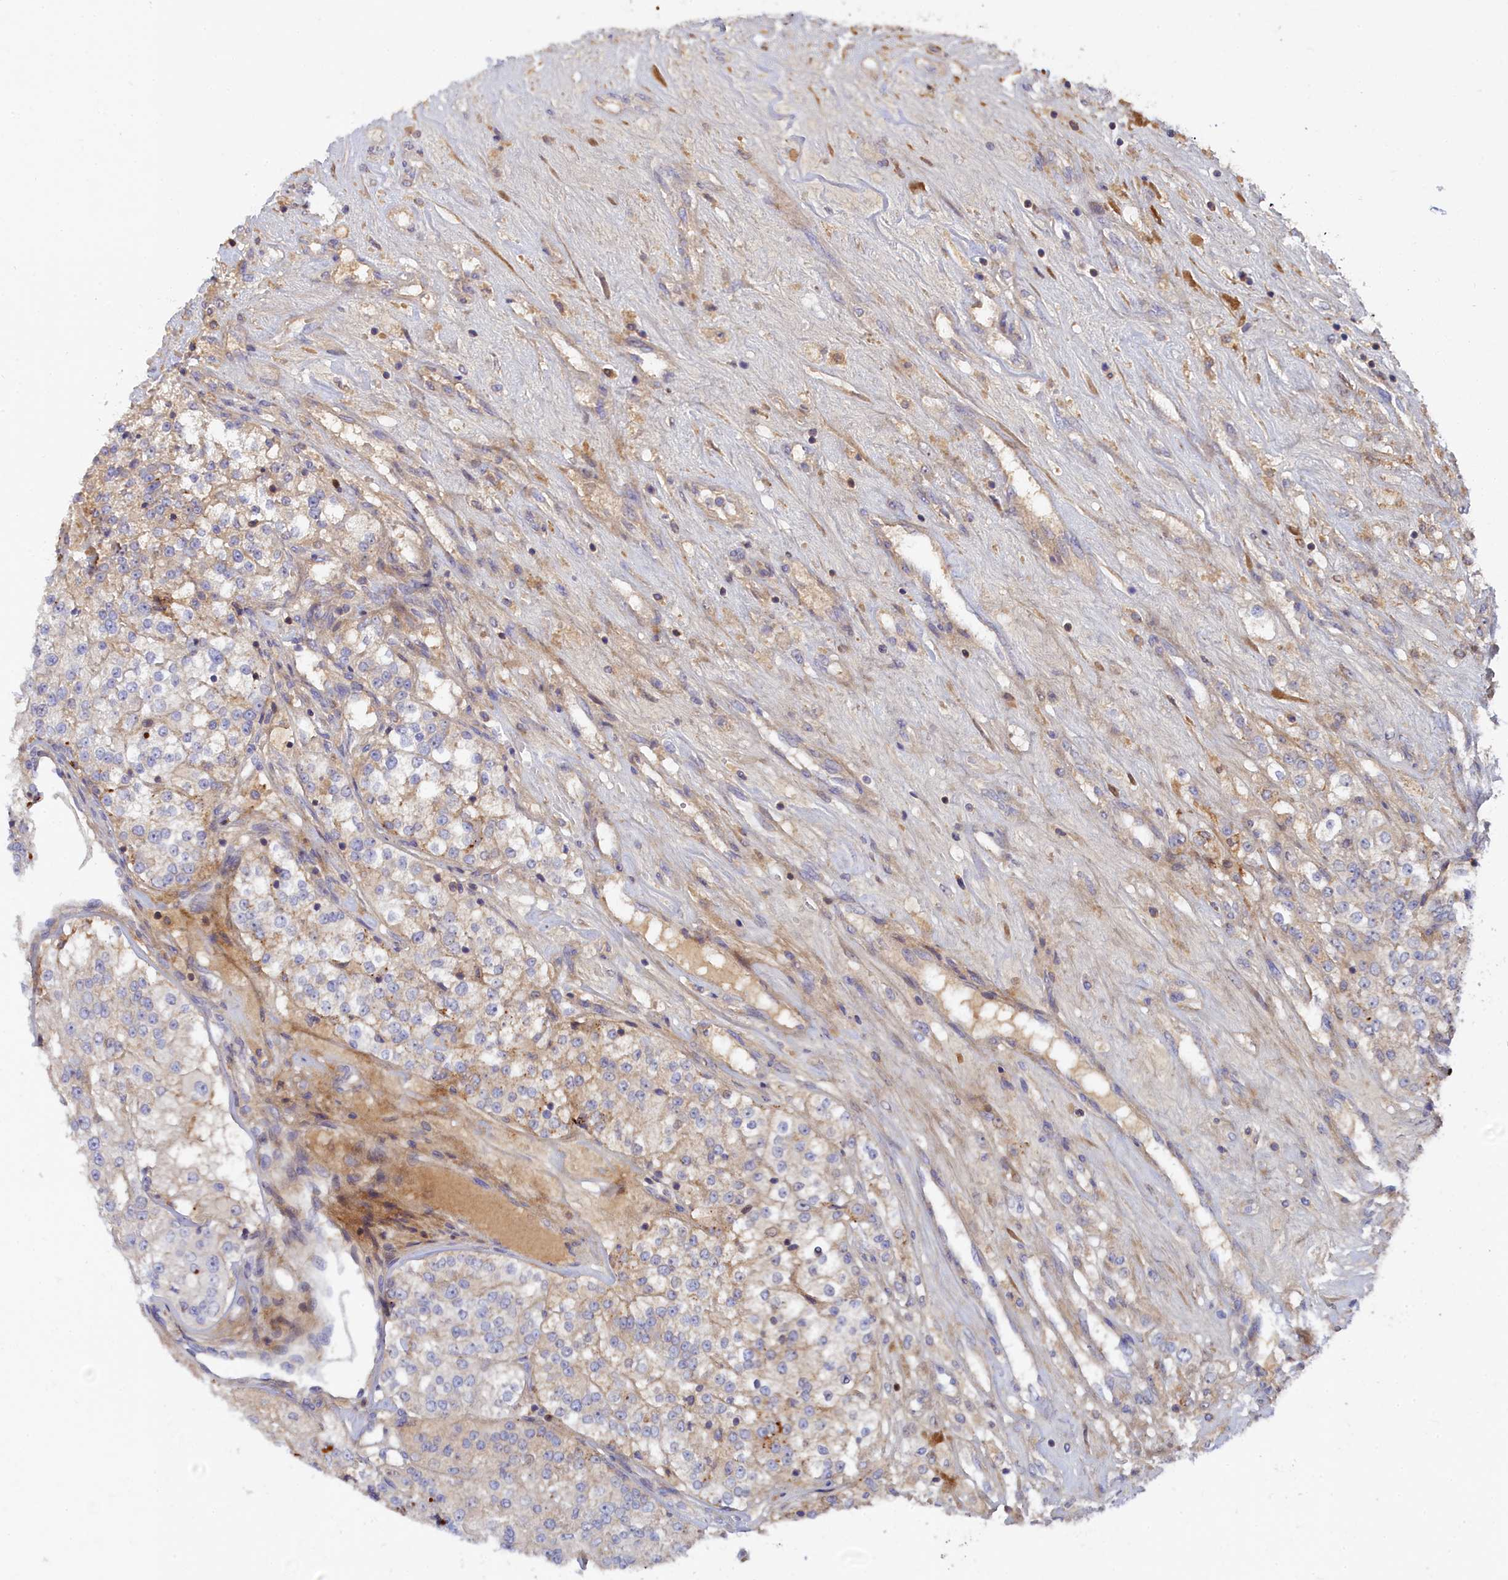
{"staining": {"intensity": "weak", "quantity": "<25%", "location": "cytoplasmic/membranous"}, "tissue": "renal cancer", "cell_type": "Tumor cells", "image_type": "cancer", "snomed": [{"axis": "morphology", "description": "Adenocarcinoma, NOS"}, {"axis": "topography", "description": "Kidney"}], "caption": "This is an IHC histopathology image of human renal adenocarcinoma. There is no expression in tumor cells.", "gene": "SPATA5L1", "patient": {"sex": "female", "age": 63}}